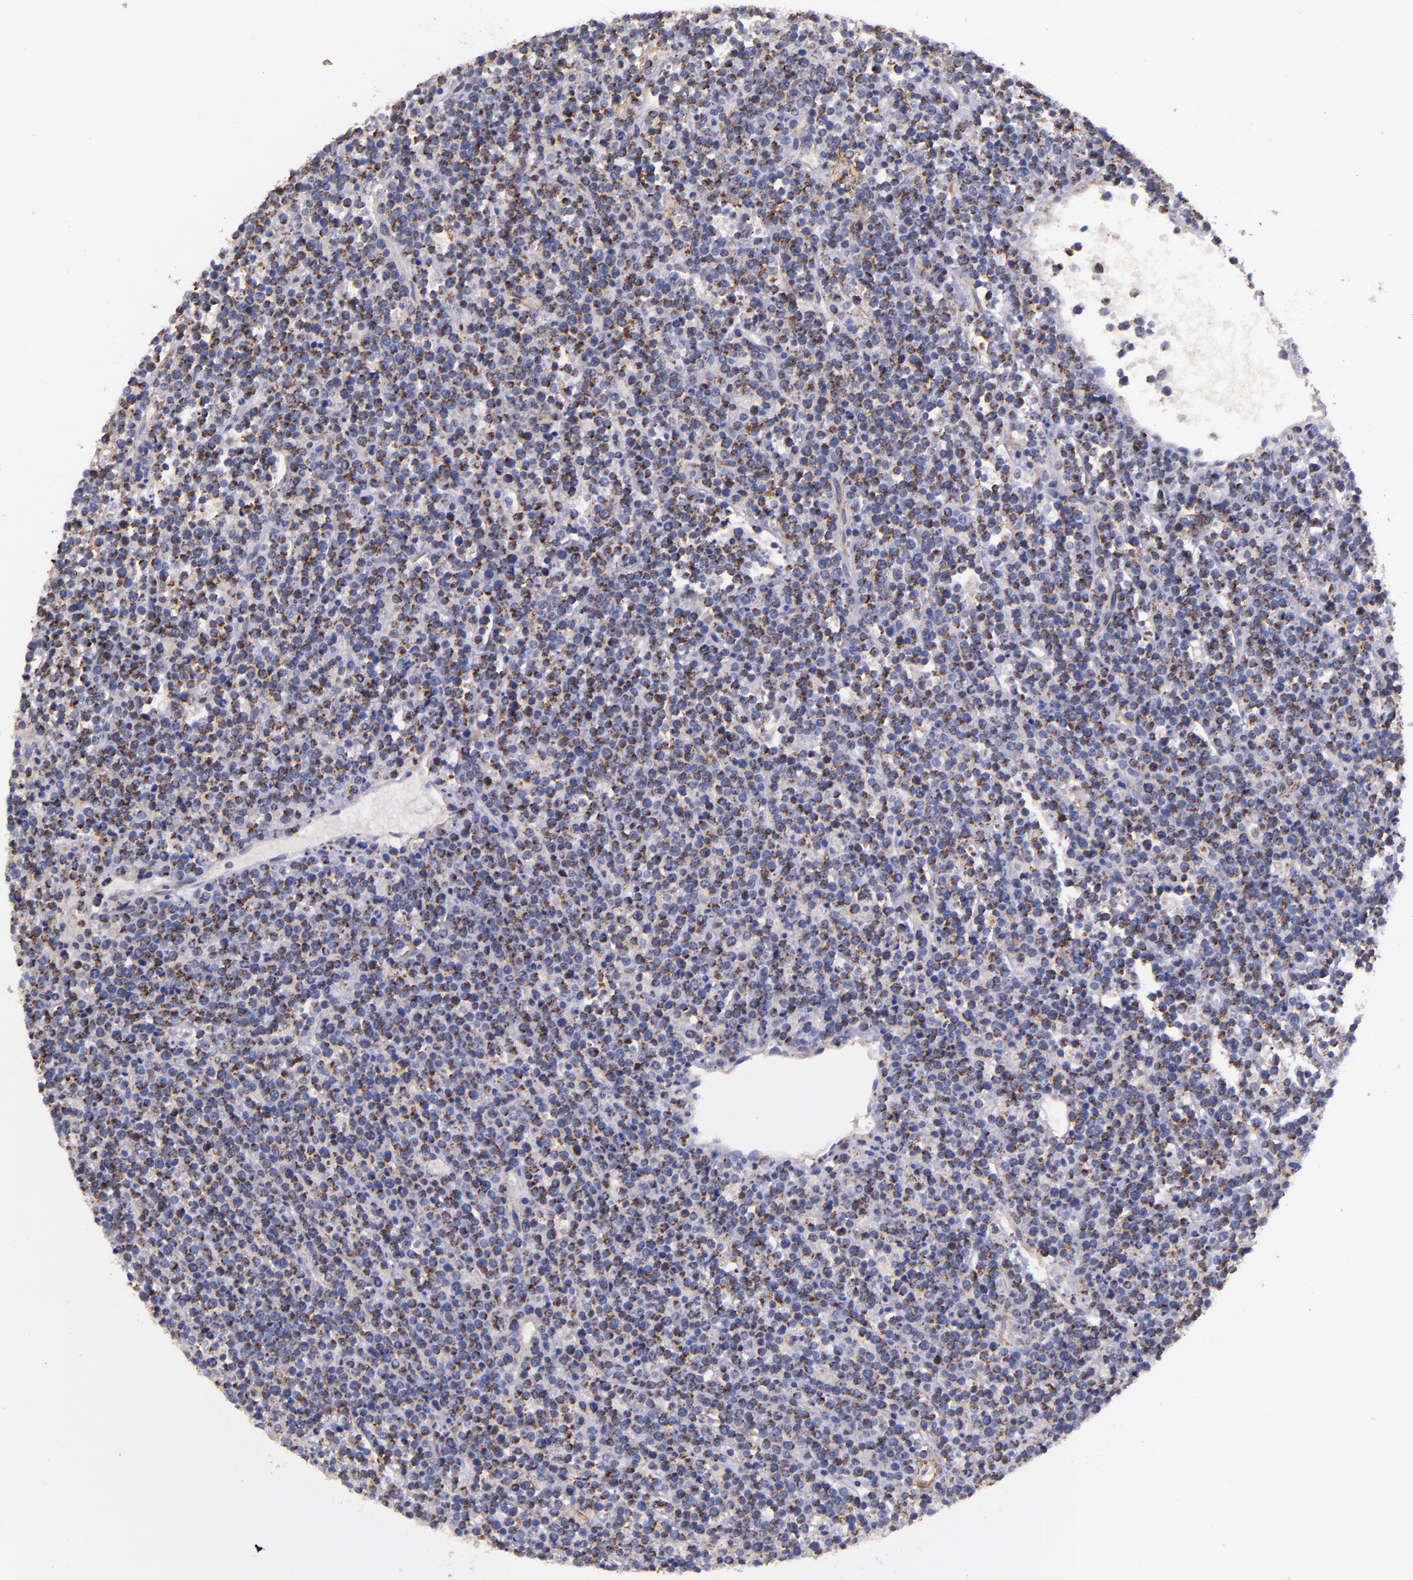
{"staining": {"intensity": "moderate", "quantity": "25%-75%", "location": "cytoplasmic/membranous"}, "tissue": "lymphoma", "cell_type": "Tumor cells", "image_type": "cancer", "snomed": [{"axis": "morphology", "description": "Malignant lymphoma, non-Hodgkin's type, High grade"}, {"axis": "topography", "description": "Ovary"}], "caption": "Lymphoma was stained to show a protein in brown. There is medium levels of moderate cytoplasmic/membranous staining in about 25%-75% of tumor cells.", "gene": "IDH3G", "patient": {"sex": "female", "age": 56}}